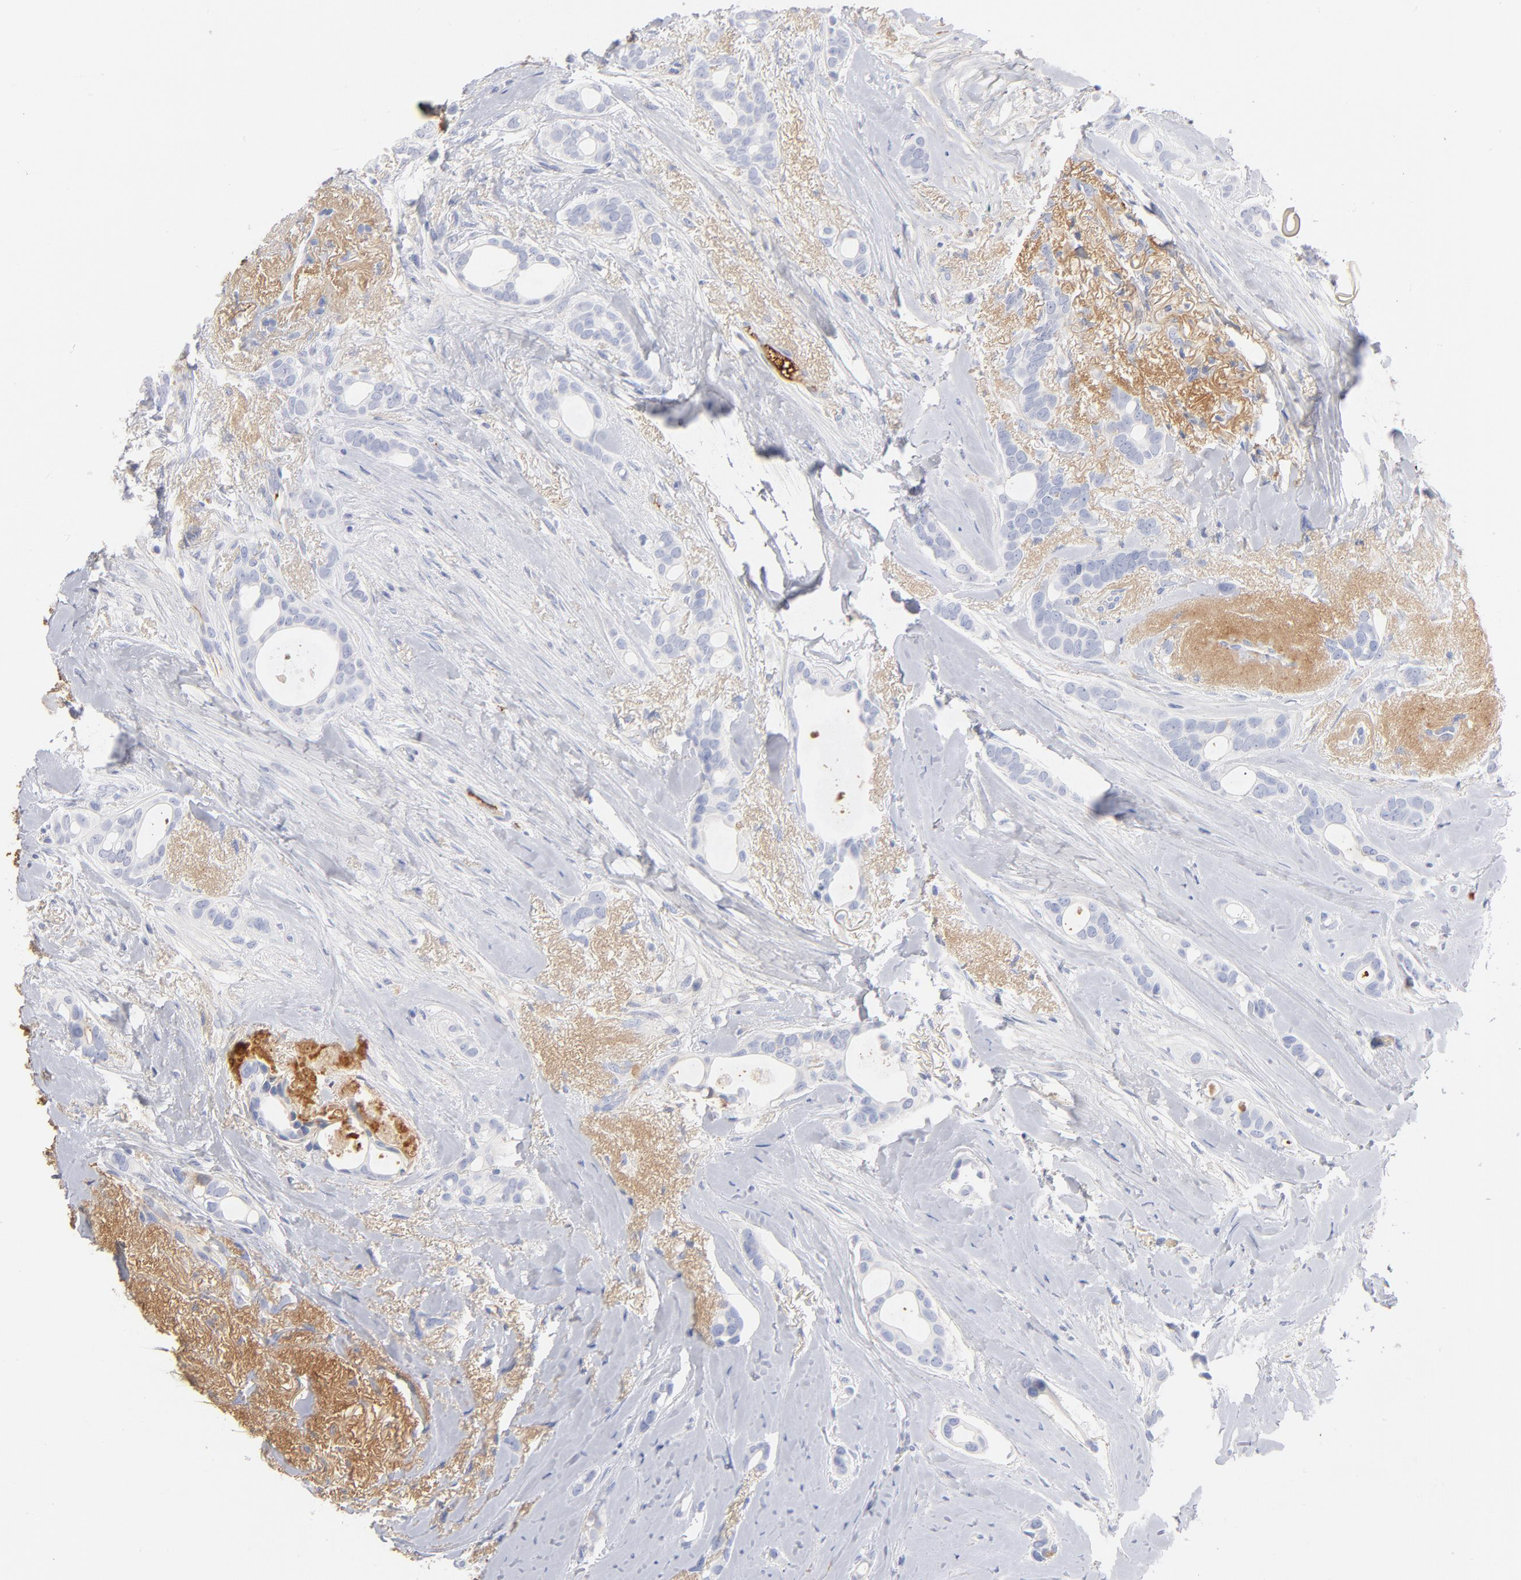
{"staining": {"intensity": "negative", "quantity": "none", "location": "none"}, "tissue": "breast cancer", "cell_type": "Tumor cells", "image_type": "cancer", "snomed": [{"axis": "morphology", "description": "Duct carcinoma"}, {"axis": "topography", "description": "Breast"}], "caption": "IHC micrograph of neoplastic tissue: breast cancer stained with DAB (3,3'-diaminobenzidine) shows no significant protein positivity in tumor cells. Nuclei are stained in blue.", "gene": "C3", "patient": {"sex": "female", "age": 54}}